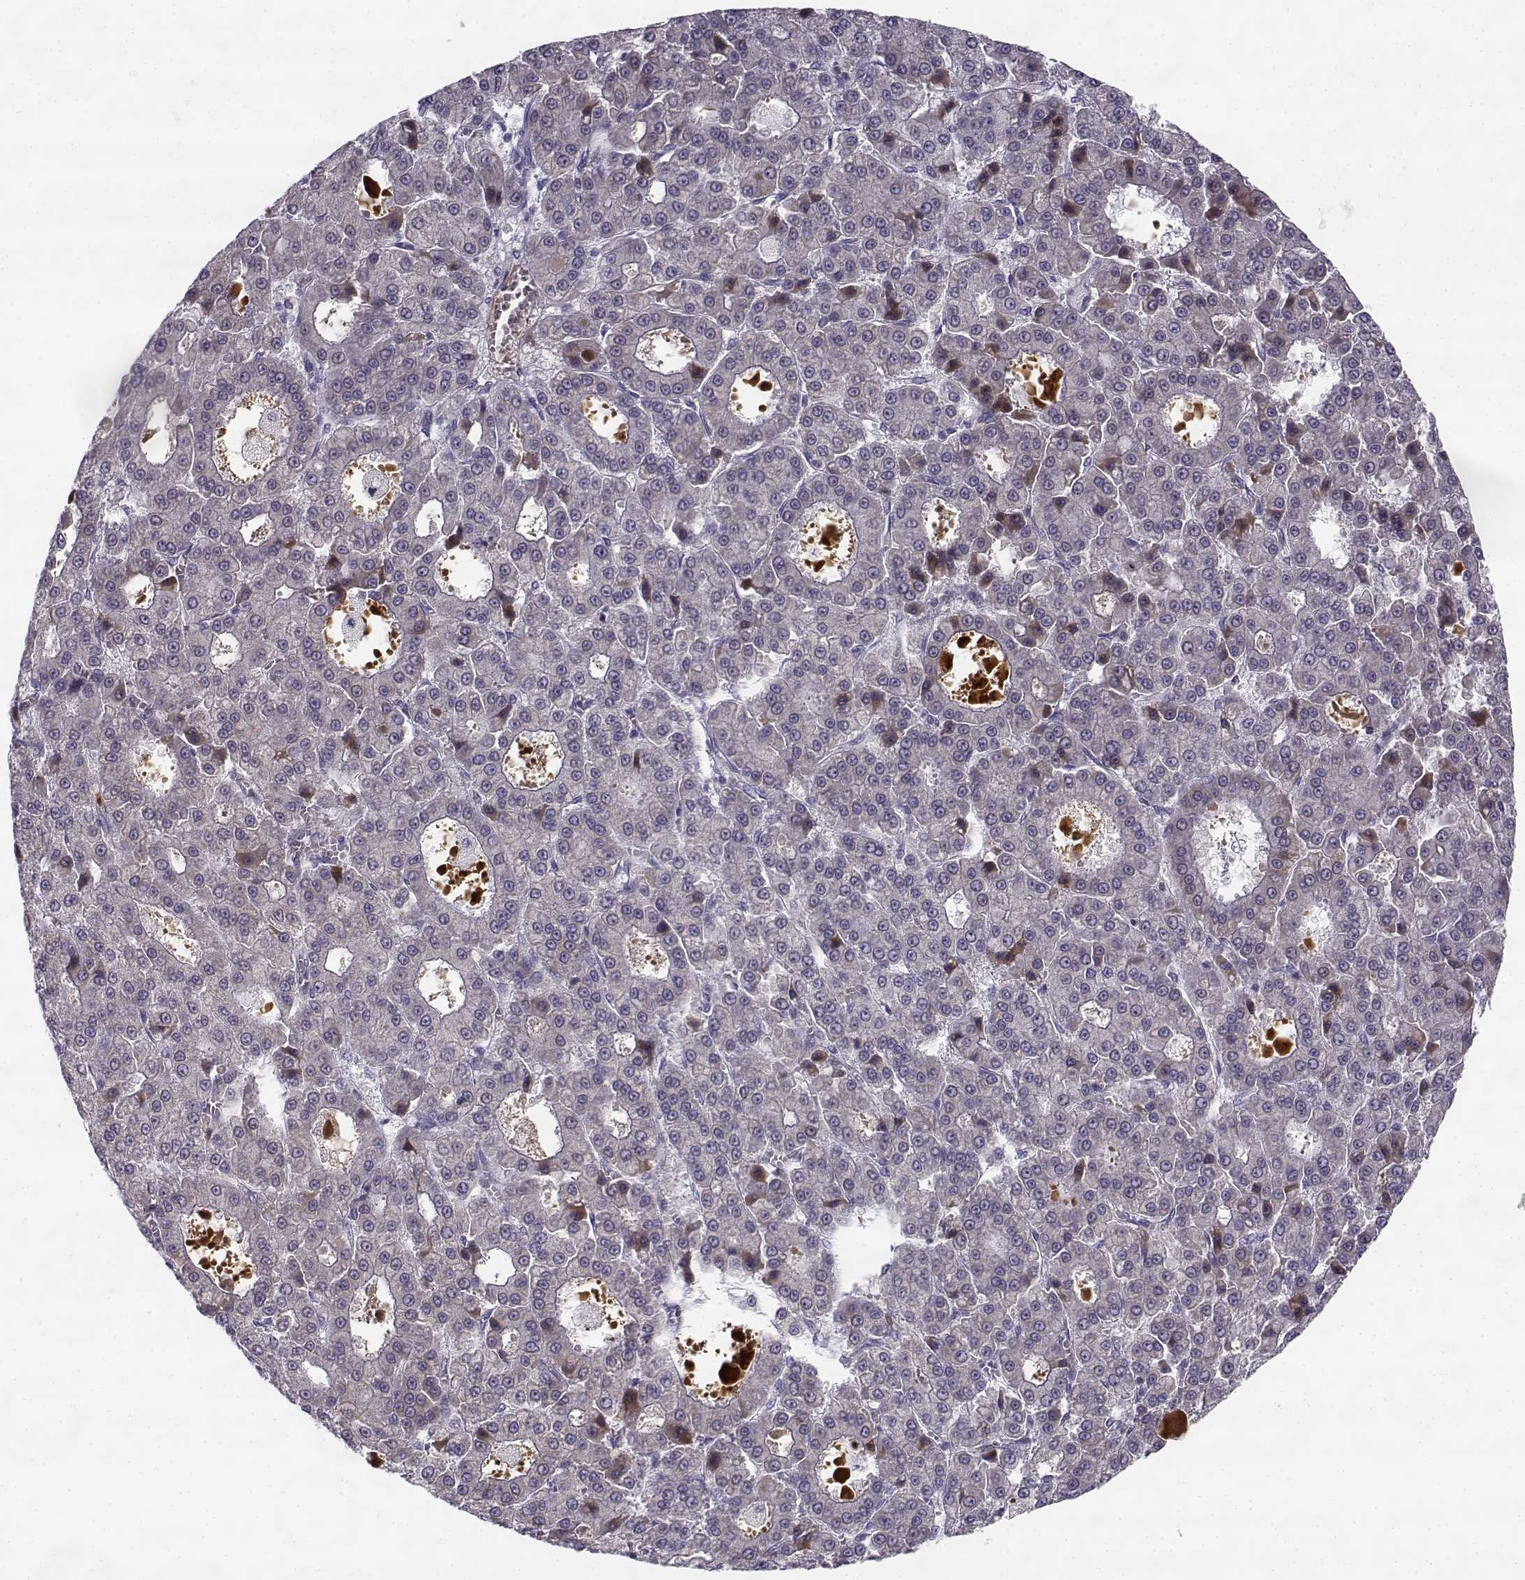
{"staining": {"intensity": "negative", "quantity": "none", "location": "none"}, "tissue": "liver cancer", "cell_type": "Tumor cells", "image_type": "cancer", "snomed": [{"axis": "morphology", "description": "Carcinoma, Hepatocellular, NOS"}, {"axis": "topography", "description": "Liver"}], "caption": "Tumor cells are negative for protein expression in human liver cancer. (Immunohistochemistry (ihc), brightfield microscopy, high magnification).", "gene": "DDX25", "patient": {"sex": "male", "age": 70}}